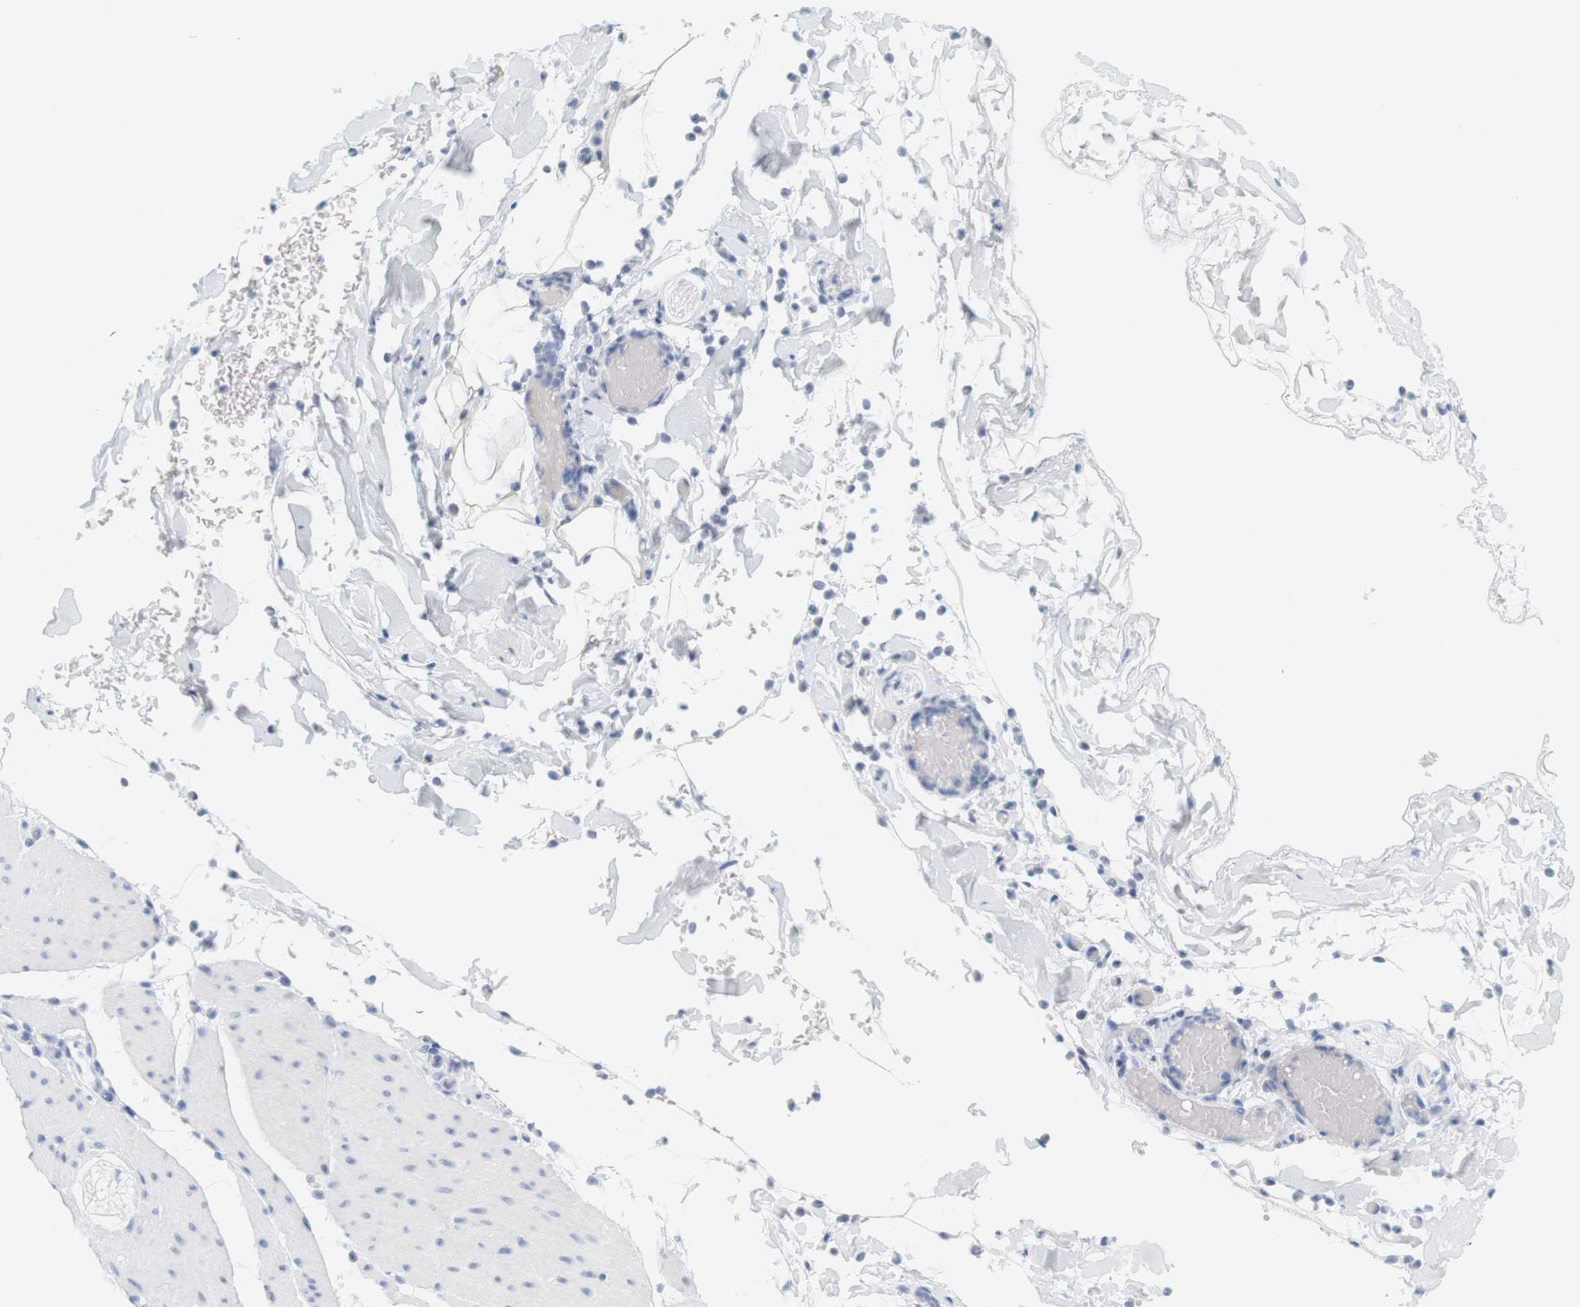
{"staining": {"intensity": "negative", "quantity": "none", "location": "none"}, "tissue": "smooth muscle", "cell_type": "Smooth muscle cells", "image_type": "normal", "snomed": [{"axis": "morphology", "description": "Normal tissue, NOS"}, {"axis": "topography", "description": "Smooth muscle"}, {"axis": "topography", "description": "Colon"}], "caption": "IHC of unremarkable smooth muscle reveals no positivity in smooth muscle cells. The staining was performed using DAB (3,3'-diaminobenzidine) to visualize the protein expression in brown, while the nuclei were stained in blue with hematoxylin (Magnification: 20x).", "gene": "OPRM1", "patient": {"sex": "male", "age": 67}}